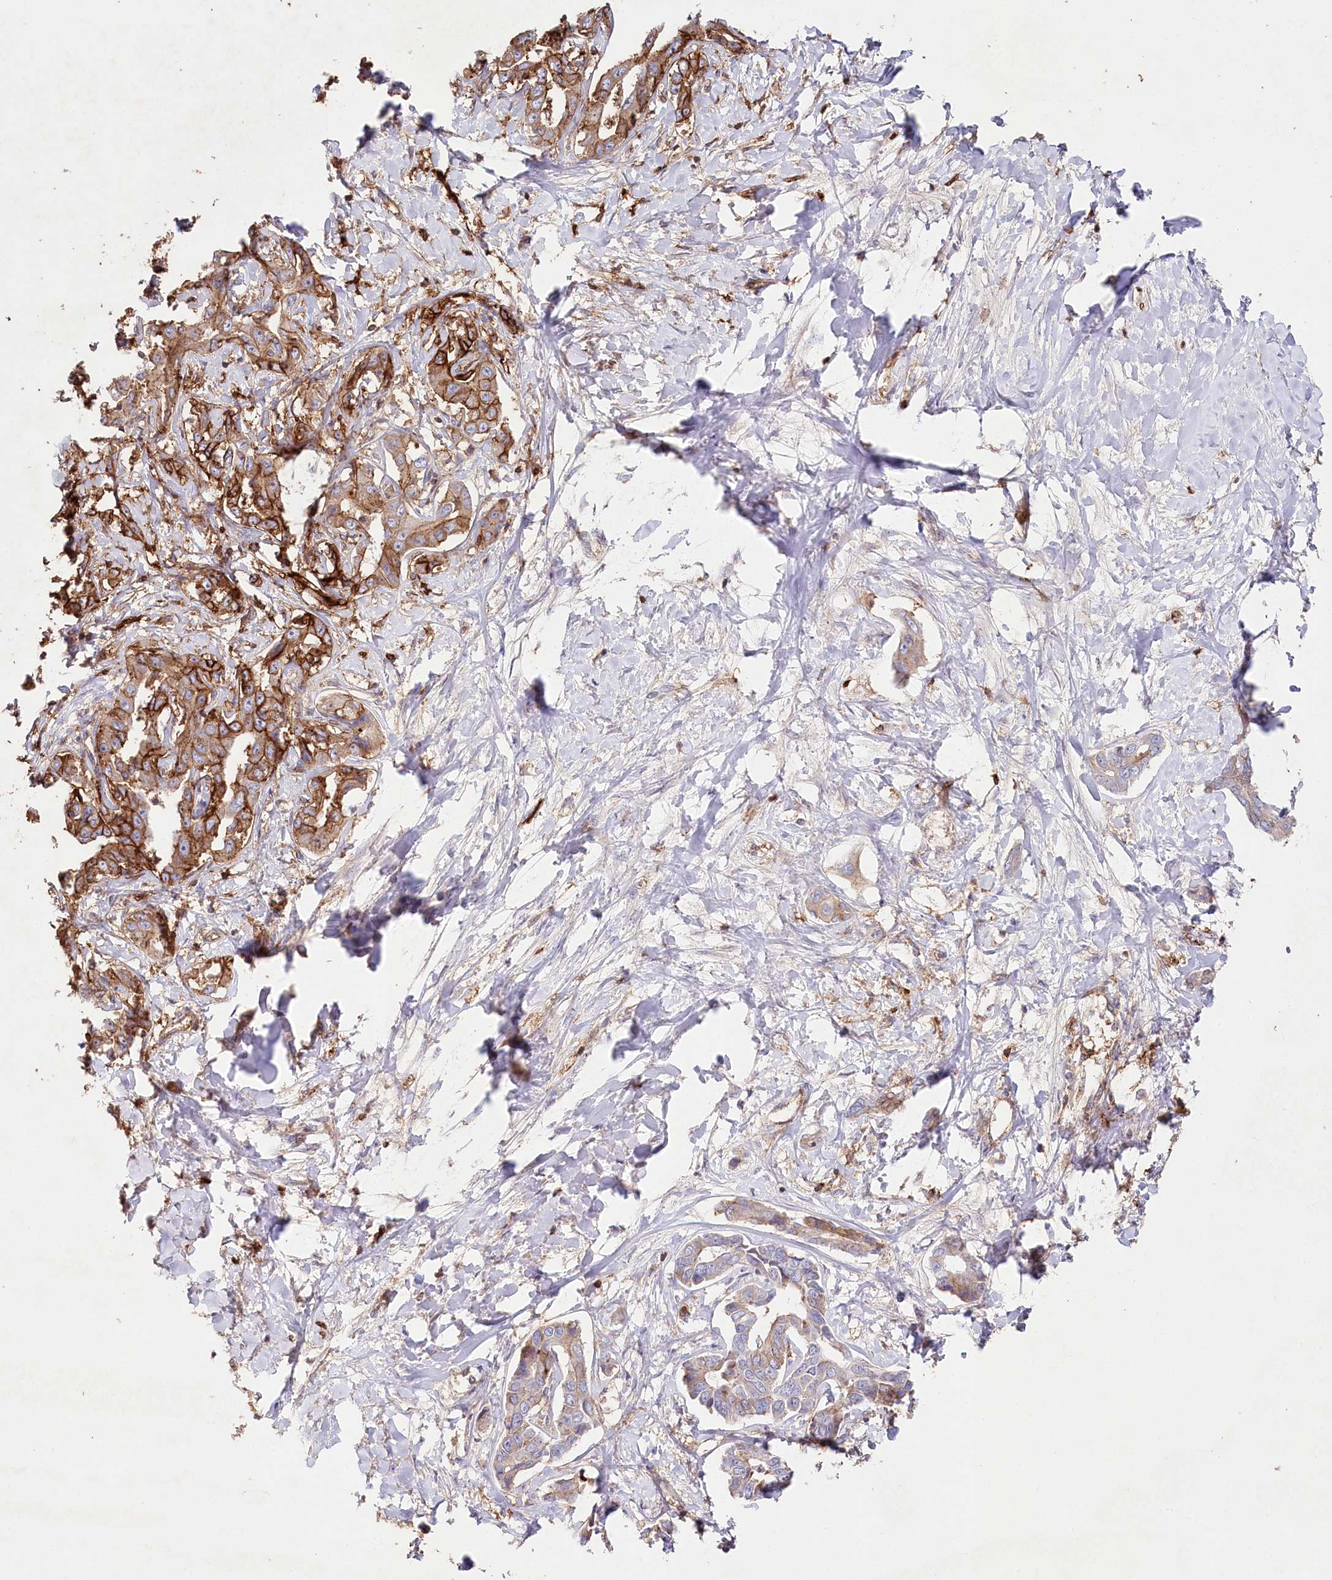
{"staining": {"intensity": "strong", "quantity": "25%-75%", "location": "cytoplasmic/membranous"}, "tissue": "liver cancer", "cell_type": "Tumor cells", "image_type": "cancer", "snomed": [{"axis": "morphology", "description": "Cholangiocarcinoma"}, {"axis": "topography", "description": "Liver"}], "caption": "An IHC photomicrograph of neoplastic tissue is shown. Protein staining in brown highlights strong cytoplasmic/membranous positivity in liver cancer within tumor cells.", "gene": "RBP5", "patient": {"sex": "male", "age": 59}}